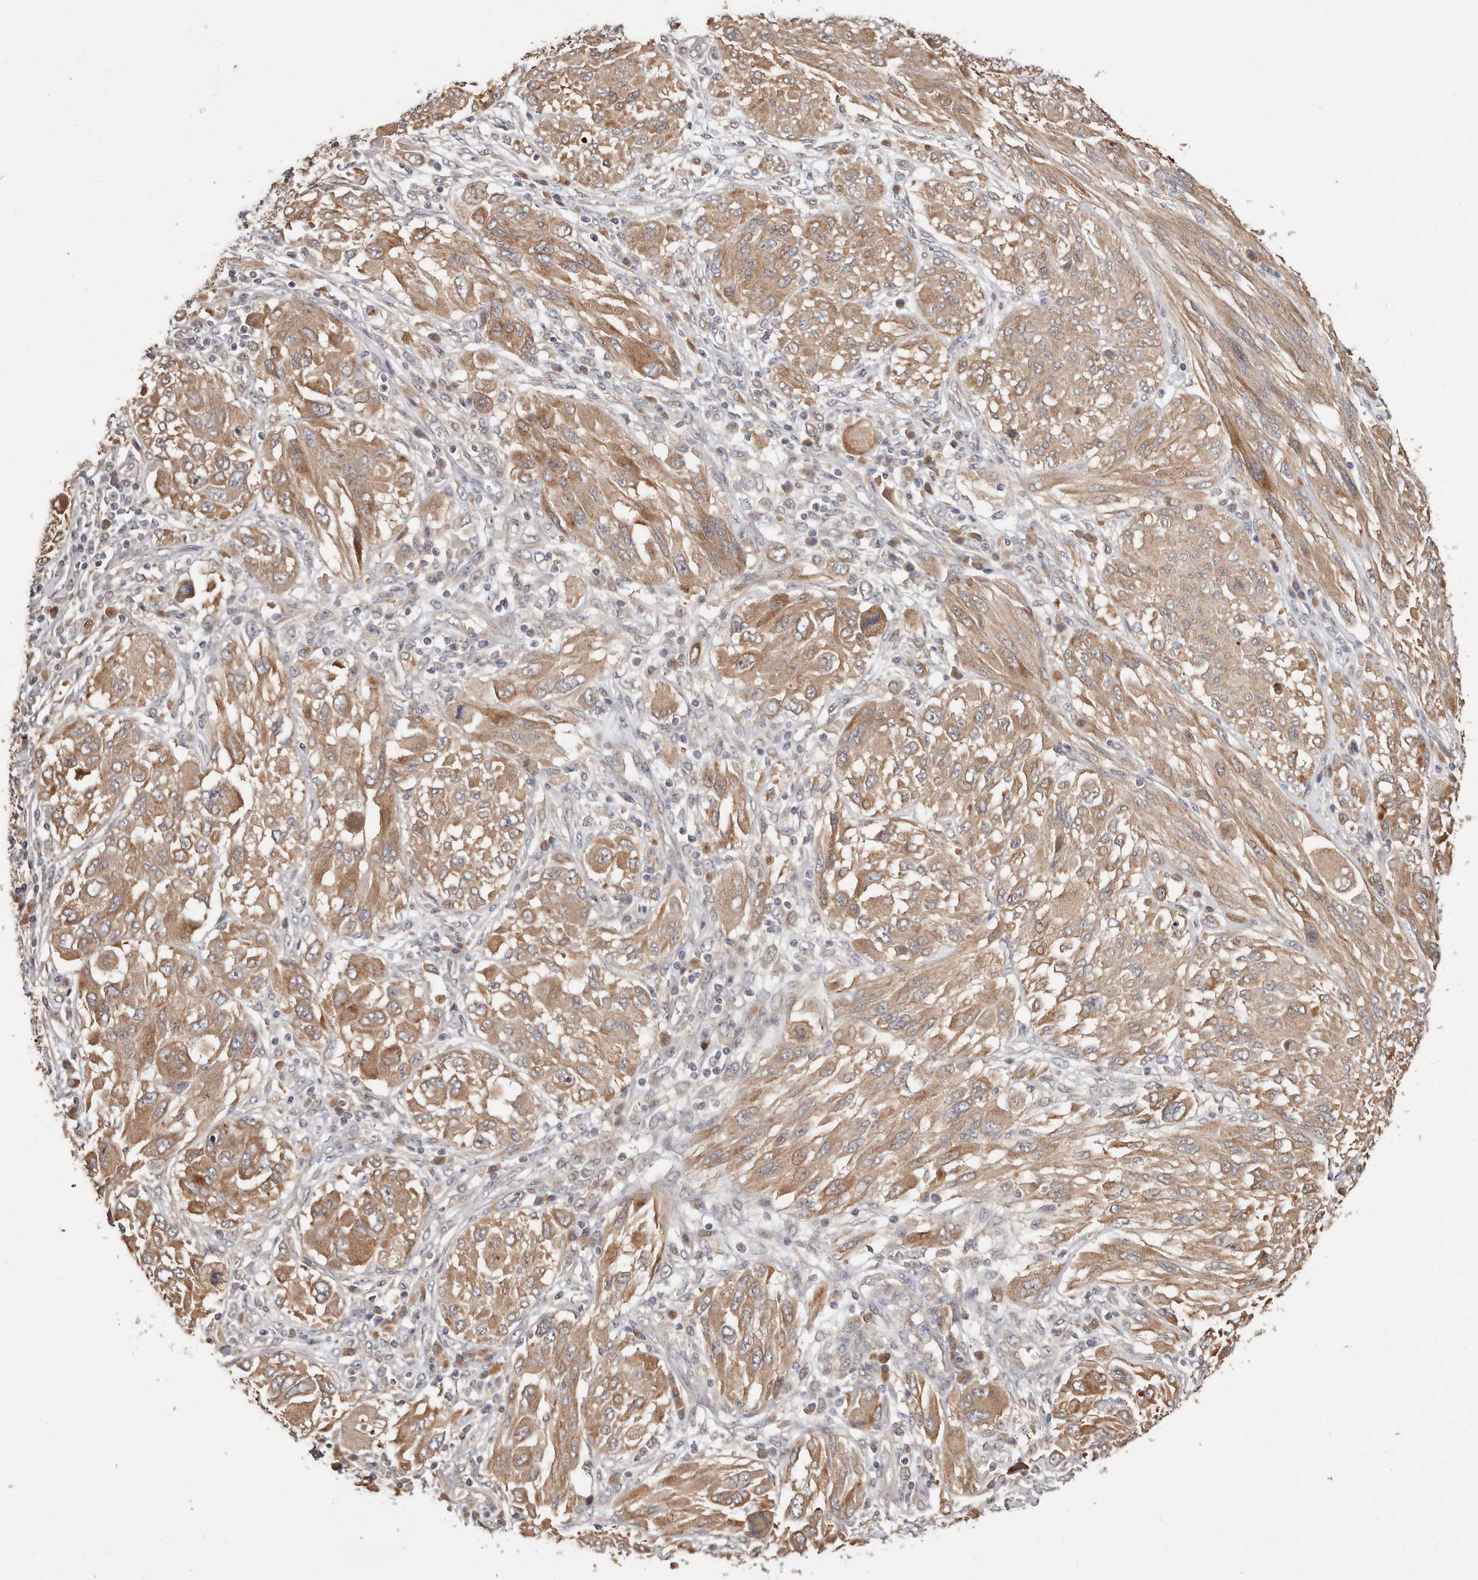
{"staining": {"intensity": "moderate", "quantity": ">75%", "location": "cytoplasmic/membranous"}, "tissue": "melanoma", "cell_type": "Tumor cells", "image_type": "cancer", "snomed": [{"axis": "morphology", "description": "Malignant melanoma, NOS"}, {"axis": "topography", "description": "Skin"}], "caption": "About >75% of tumor cells in melanoma show moderate cytoplasmic/membranous protein staining as visualized by brown immunohistochemical staining.", "gene": "USP33", "patient": {"sex": "female", "age": 91}}